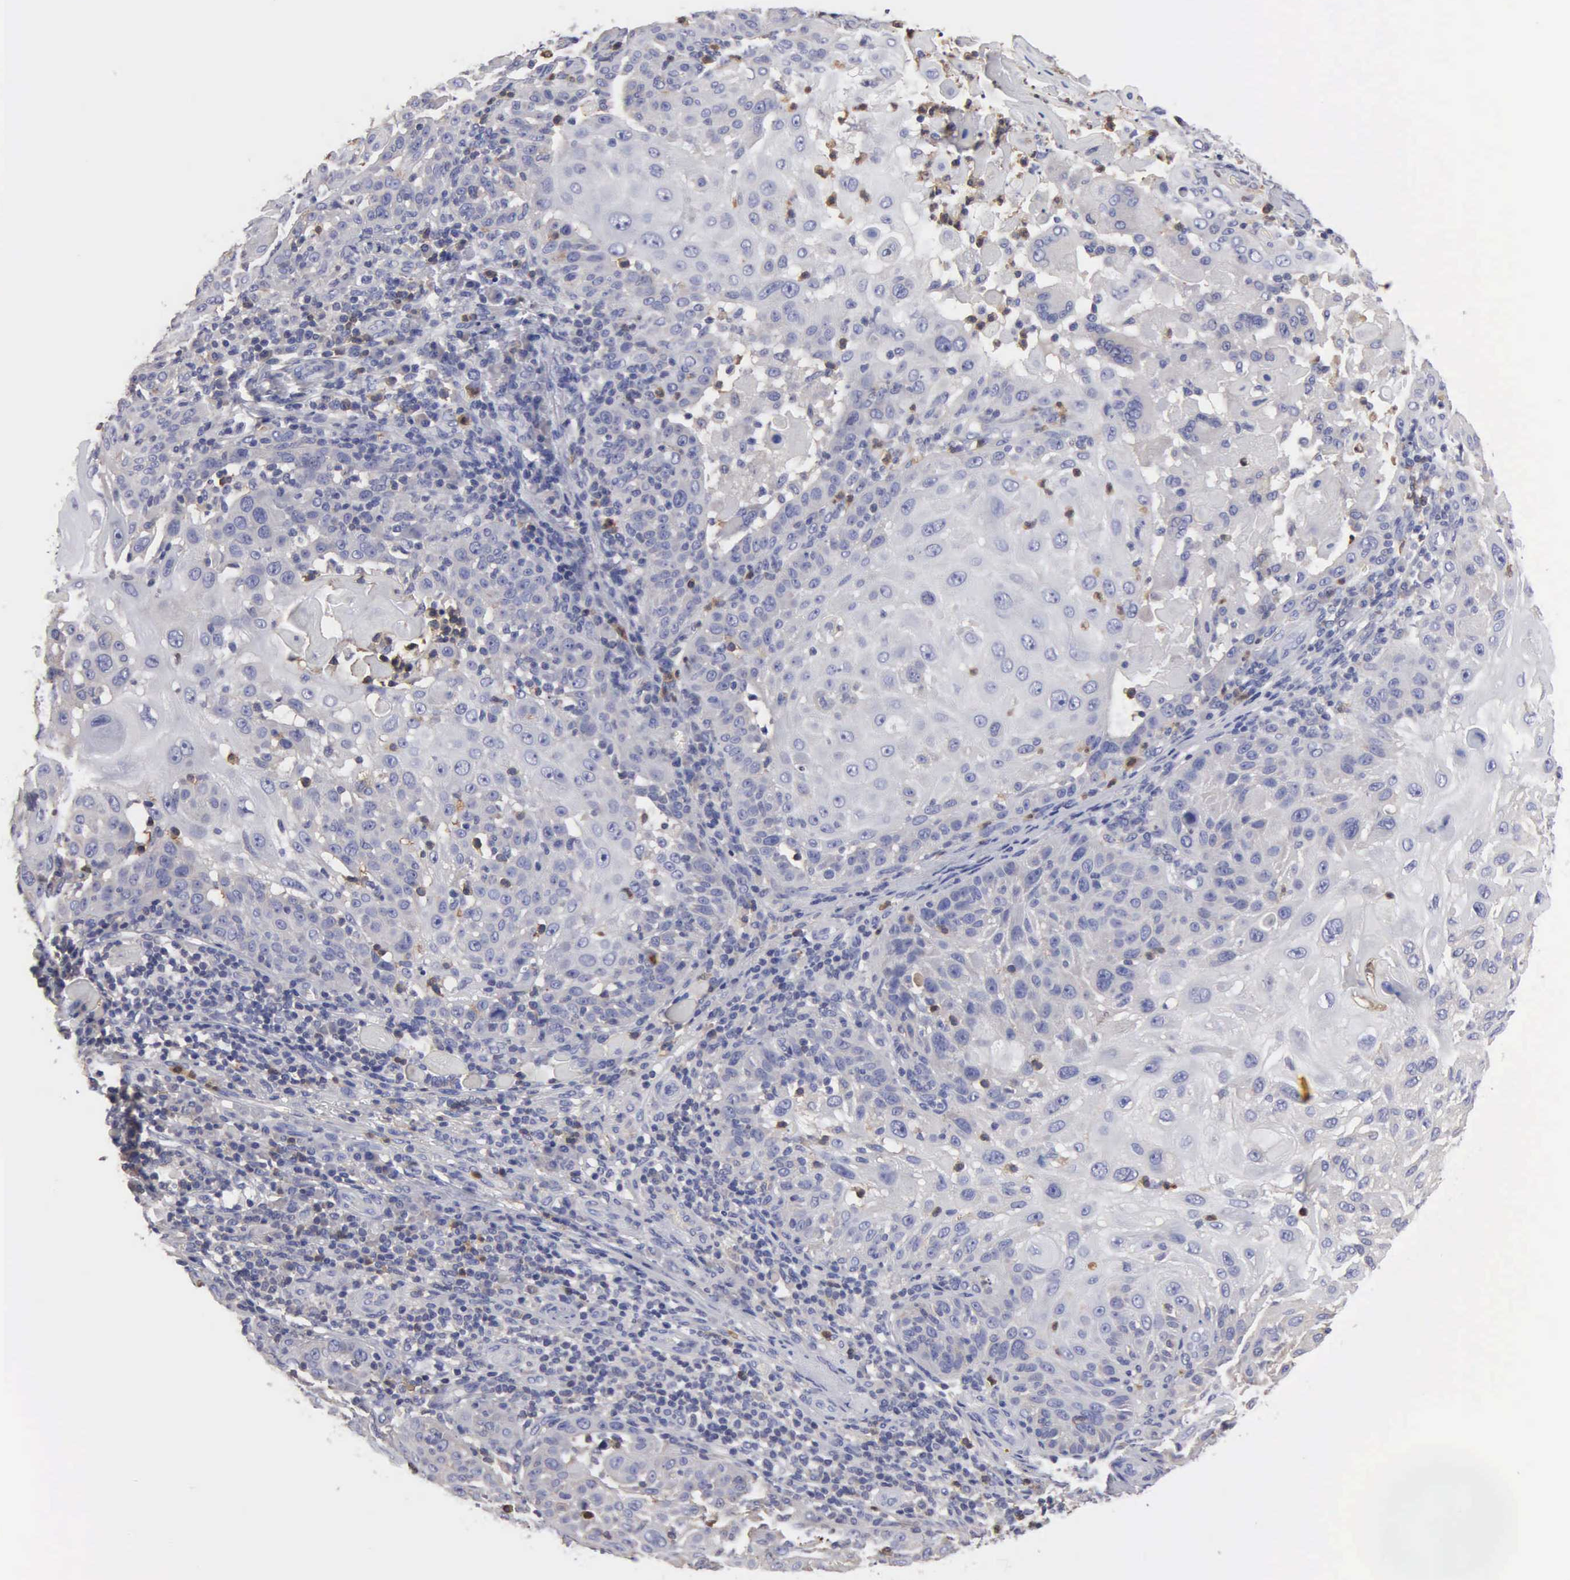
{"staining": {"intensity": "negative", "quantity": "none", "location": "none"}, "tissue": "skin cancer", "cell_type": "Tumor cells", "image_type": "cancer", "snomed": [{"axis": "morphology", "description": "Squamous cell carcinoma, NOS"}, {"axis": "topography", "description": "Skin"}], "caption": "Immunohistochemistry of skin squamous cell carcinoma exhibits no positivity in tumor cells.", "gene": "G6PD", "patient": {"sex": "female", "age": 89}}